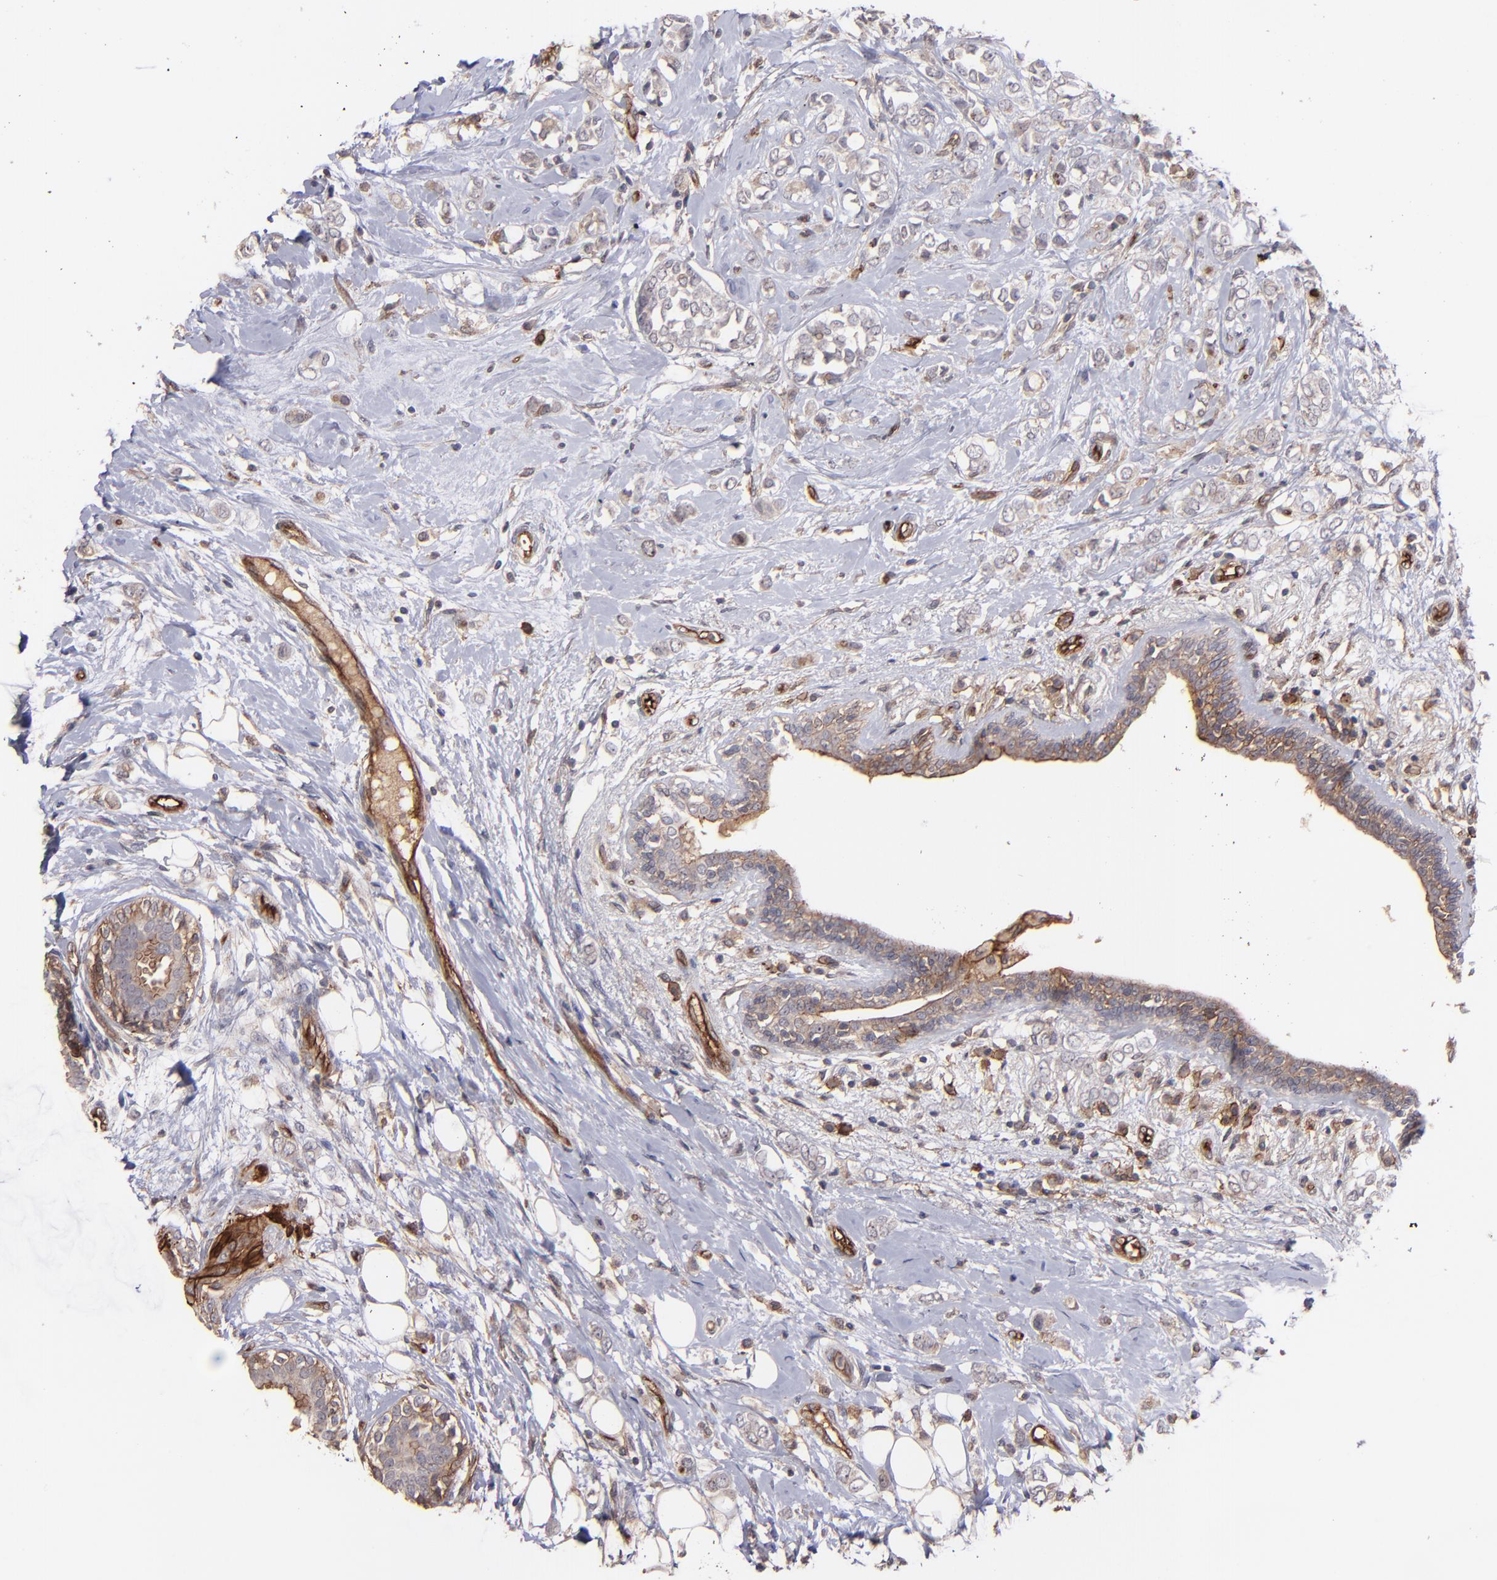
{"staining": {"intensity": "weak", "quantity": "25%-75%", "location": "cytoplasmic/membranous"}, "tissue": "breast cancer", "cell_type": "Tumor cells", "image_type": "cancer", "snomed": [{"axis": "morphology", "description": "Normal tissue, NOS"}, {"axis": "morphology", "description": "Lobular carcinoma"}, {"axis": "topography", "description": "Breast"}], "caption": "Immunohistochemical staining of lobular carcinoma (breast) displays low levels of weak cytoplasmic/membranous staining in approximately 25%-75% of tumor cells.", "gene": "ICAM1", "patient": {"sex": "female", "age": 47}}